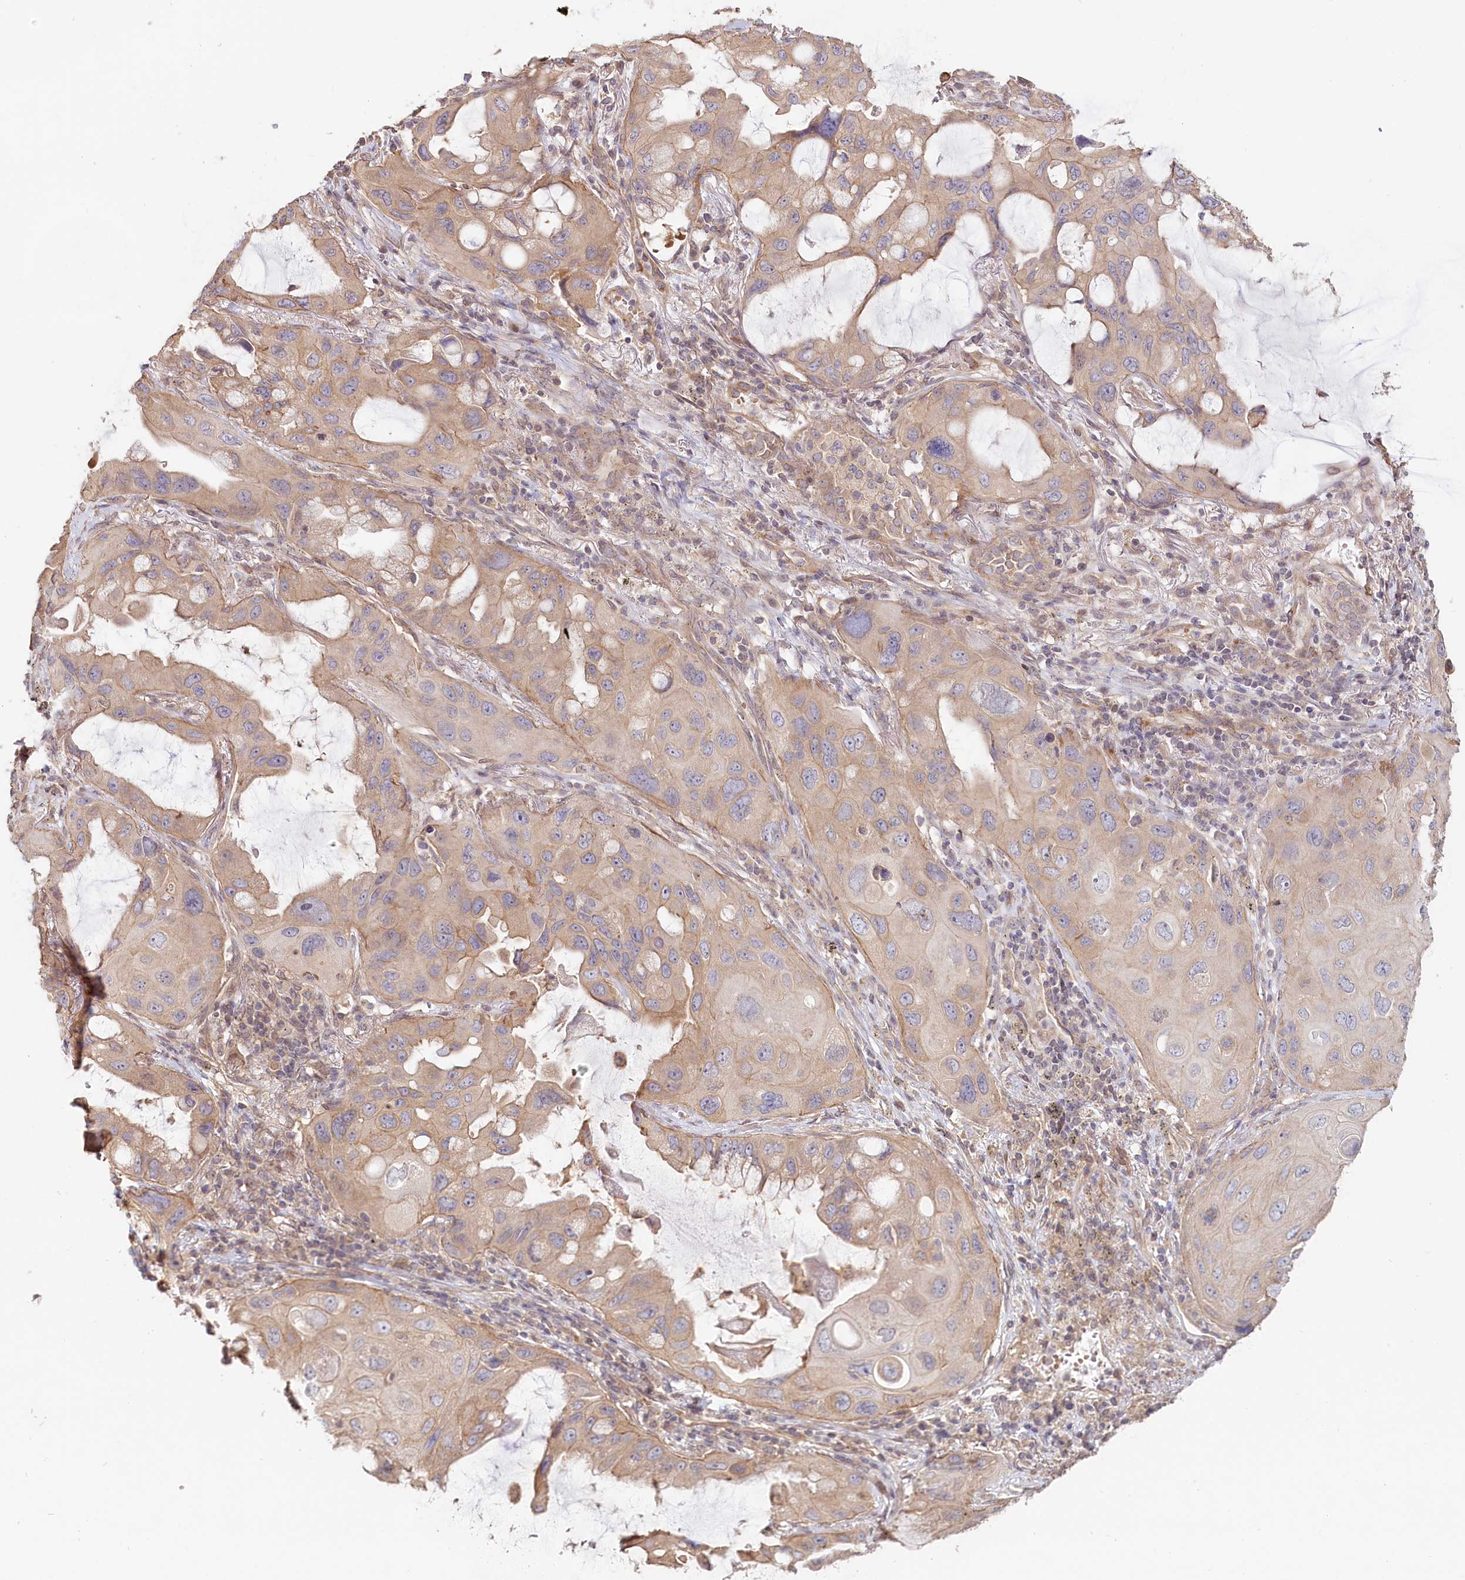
{"staining": {"intensity": "weak", "quantity": ">75%", "location": "cytoplasmic/membranous"}, "tissue": "lung cancer", "cell_type": "Tumor cells", "image_type": "cancer", "snomed": [{"axis": "morphology", "description": "Squamous cell carcinoma, NOS"}, {"axis": "topography", "description": "Lung"}], "caption": "Squamous cell carcinoma (lung) stained for a protein shows weak cytoplasmic/membranous positivity in tumor cells. The staining was performed using DAB to visualize the protein expression in brown, while the nuclei were stained in blue with hematoxylin (Magnification: 20x).", "gene": "TCHP", "patient": {"sex": "female", "age": 73}}